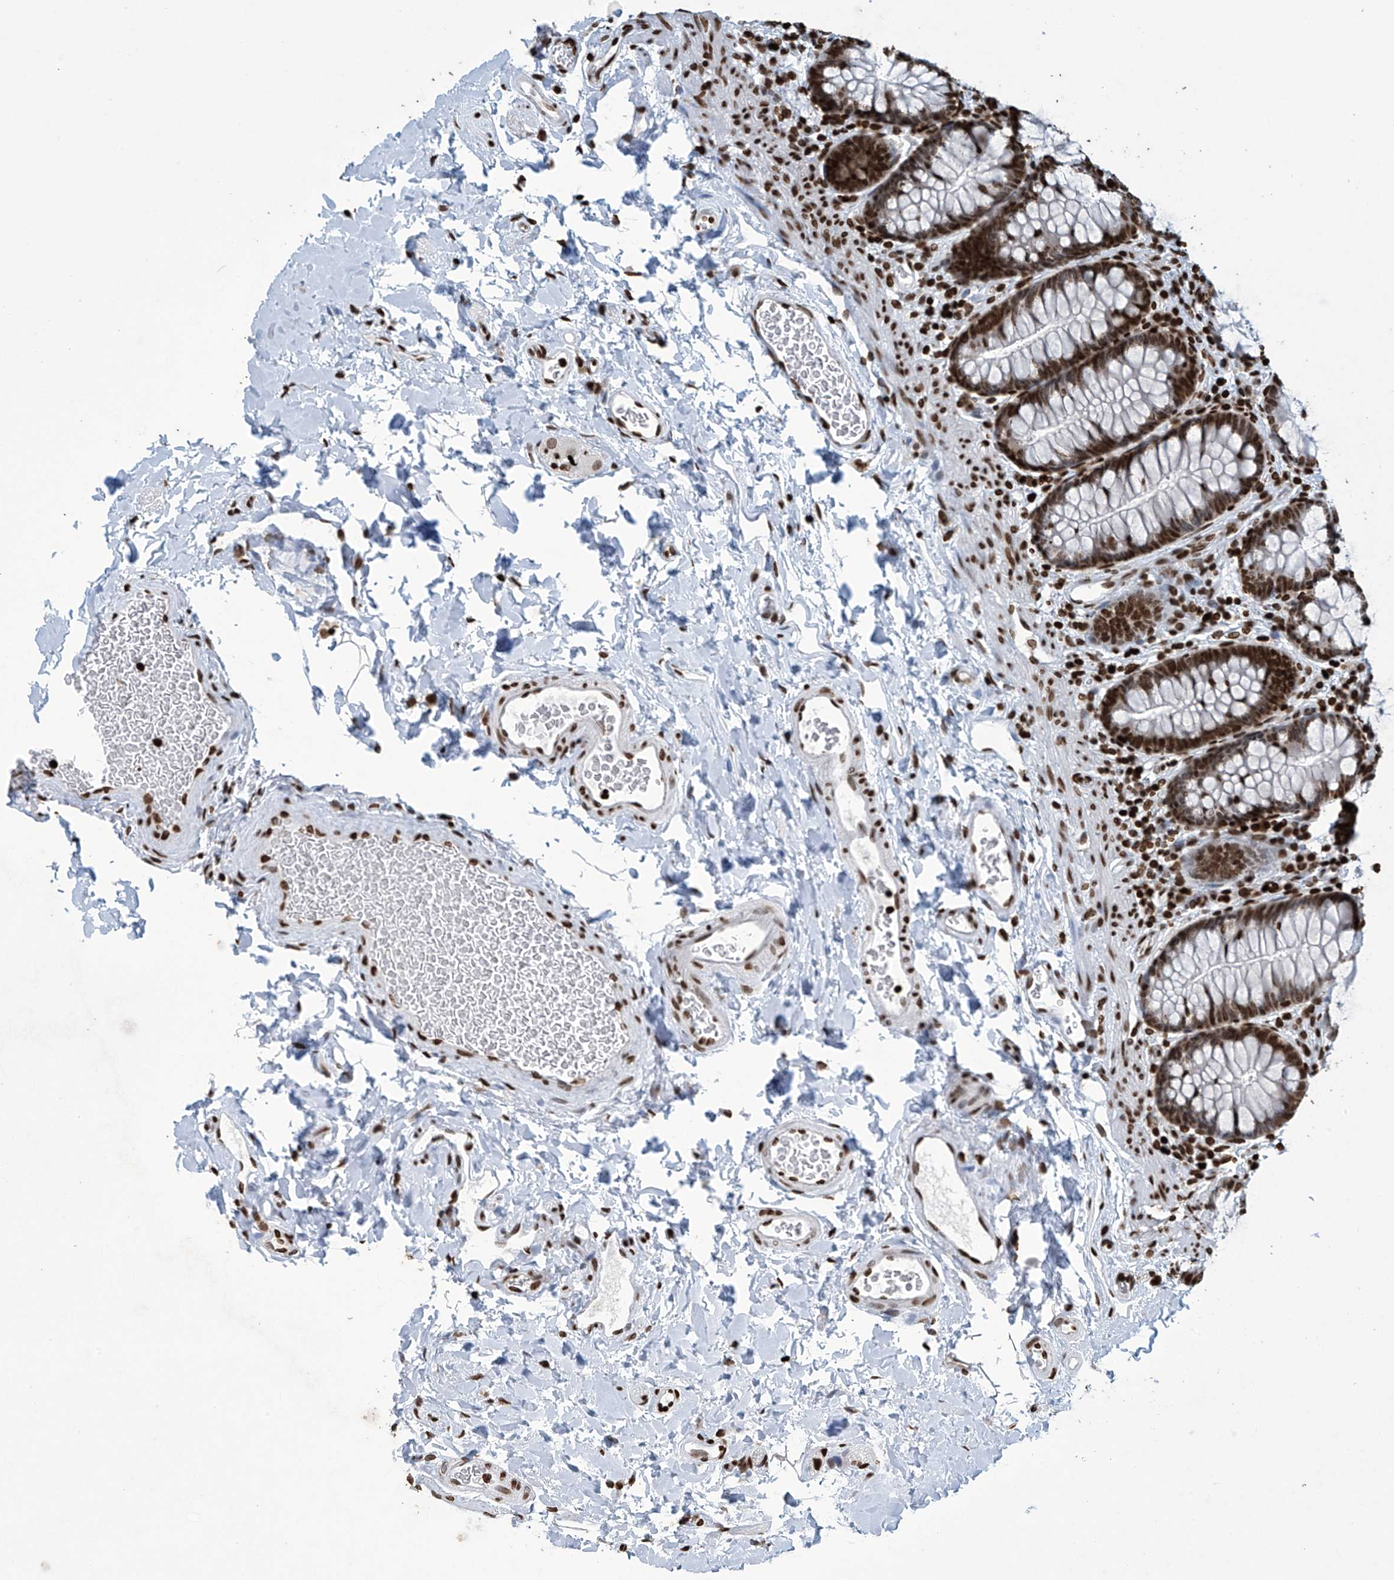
{"staining": {"intensity": "strong", "quantity": ">75%", "location": "nuclear"}, "tissue": "colon", "cell_type": "Endothelial cells", "image_type": "normal", "snomed": [{"axis": "morphology", "description": "Normal tissue, NOS"}, {"axis": "topography", "description": "Colon"}], "caption": "Protein expression analysis of unremarkable colon exhibits strong nuclear expression in about >75% of endothelial cells.", "gene": "H4C16", "patient": {"sex": "female", "age": 62}}